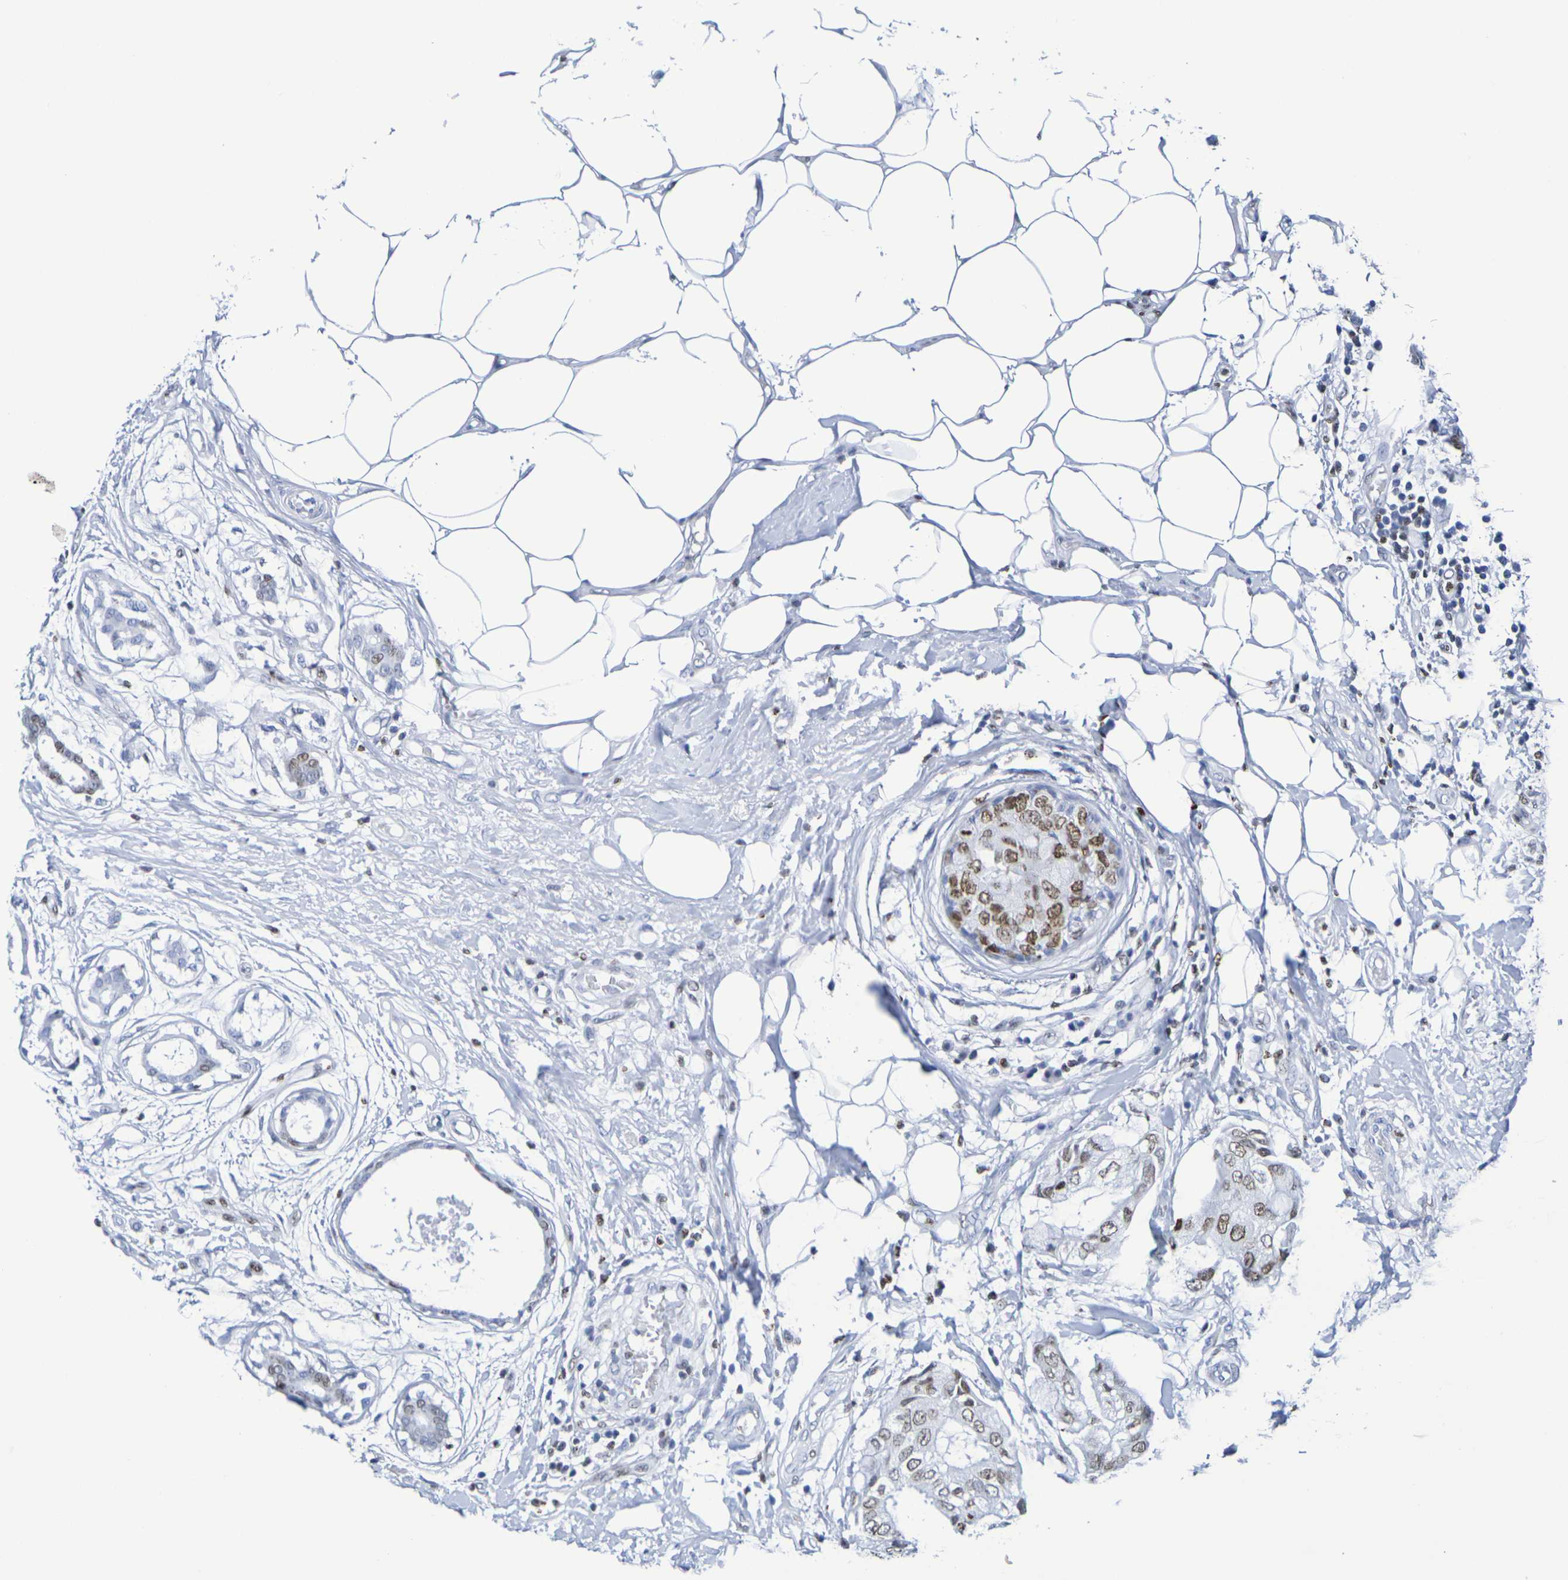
{"staining": {"intensity": "moderate", "quantity": ">75%", "location": "nuclear"}, "tissue": "breast cancer", "cell_type": "Tumor cells", "image_type": "cancer", "snomed": [{"axis": "morphology", "description": "Duct carcinoma"}, {"axis": "topography", "description": "Breast"}], "caption": "Human invasive ductal carcinoma (breast) stained with a brown dye shows moderate nuclear positive positivity in about >75% of tumor cells.", "gene": "H1-5", "patient": {"sex": "female", "age": 40}}